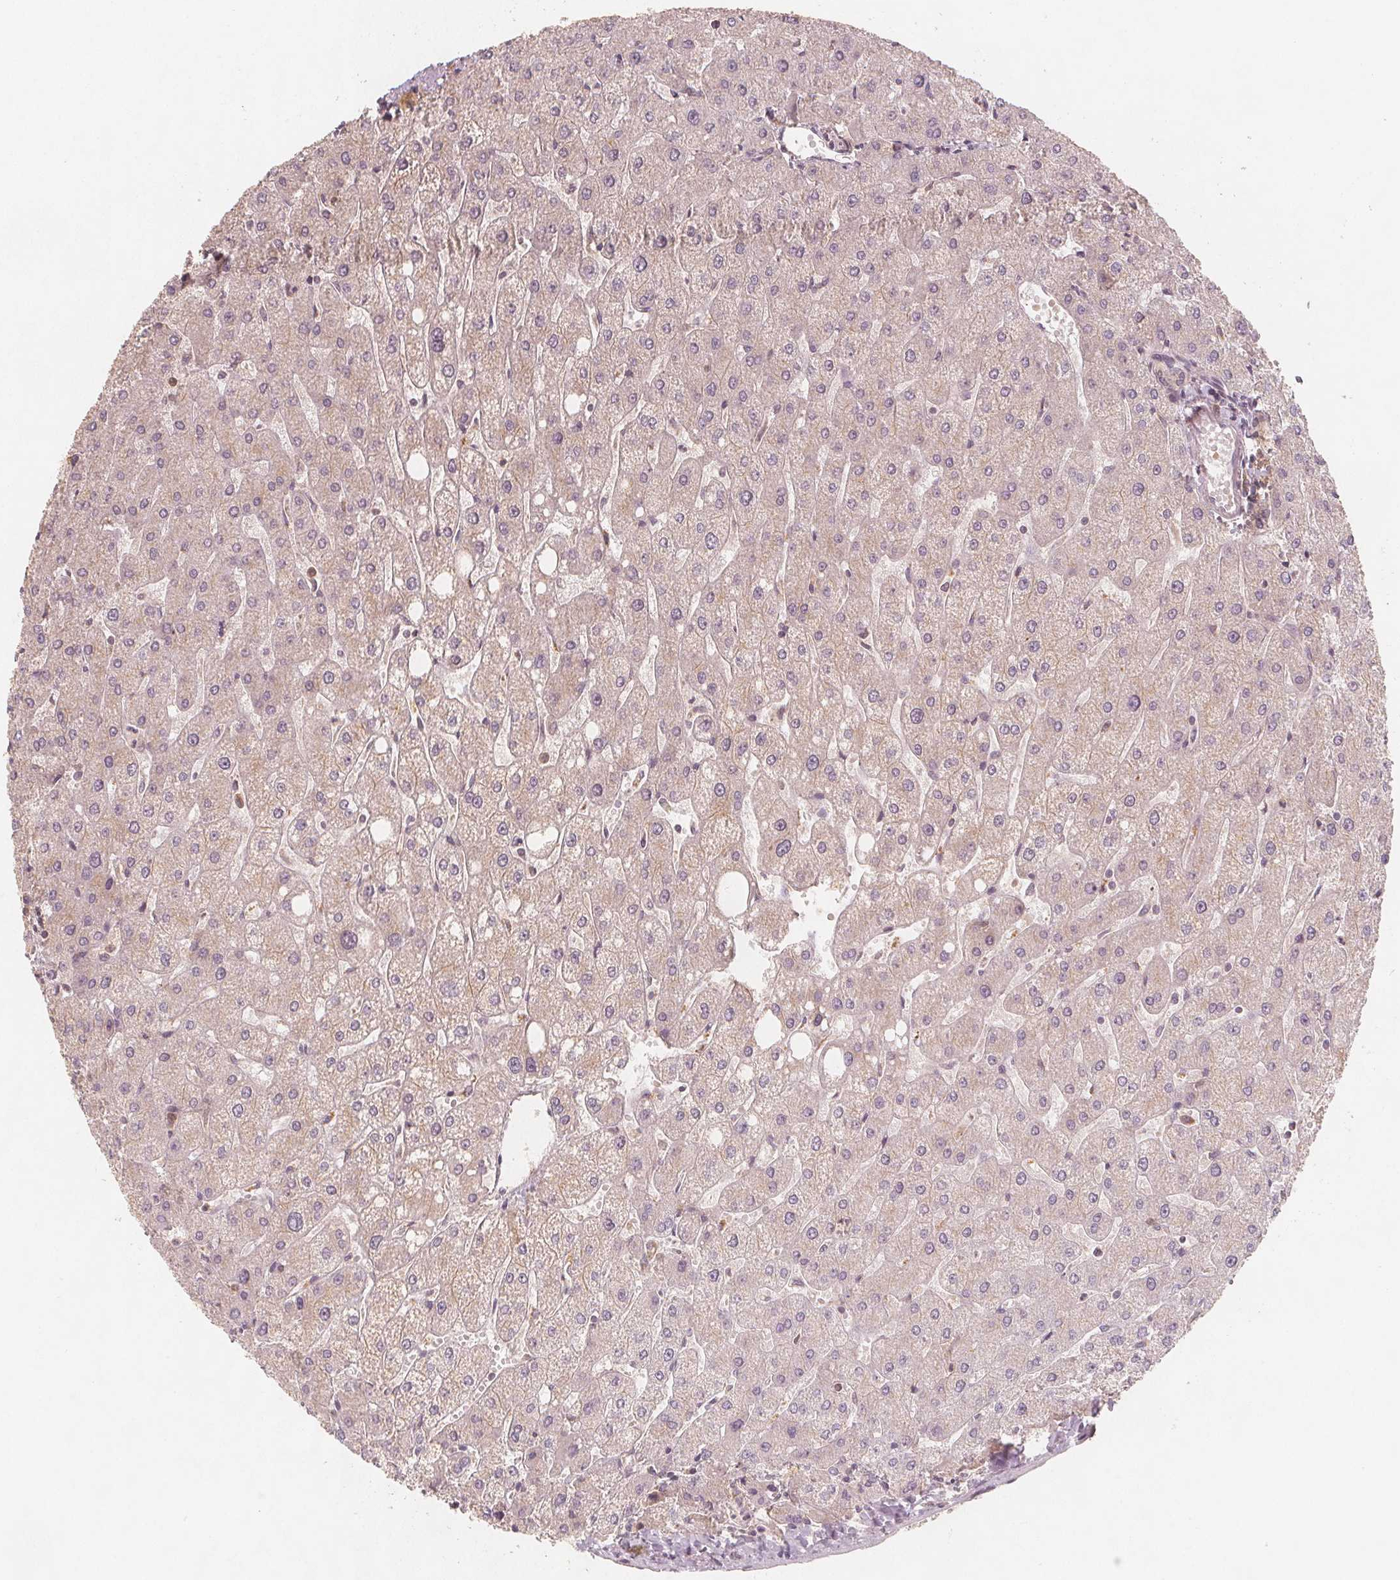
{"staining": {"intensity": "moderate", "quantity": "25%-75%", "location": "cytoplasmic/membranous"}, "tissue": "liver", "cell_type": "Cholangiocytes", "image_type": "normal", "snomed": [{"axis": "morphology", "description": "Normal tissue, NOS"}, {"axis": "topography", "description": "Liver"}], "caption": "An immunohistochemistry photomicrograph of unremarkable tissue is shown. Protein staining in brown labels moderate cytoplasmic/membranous positivity in liver within cholangiocytes.", "gene": "NCSTN", "patient": {"sex": "male", "age": 67}}